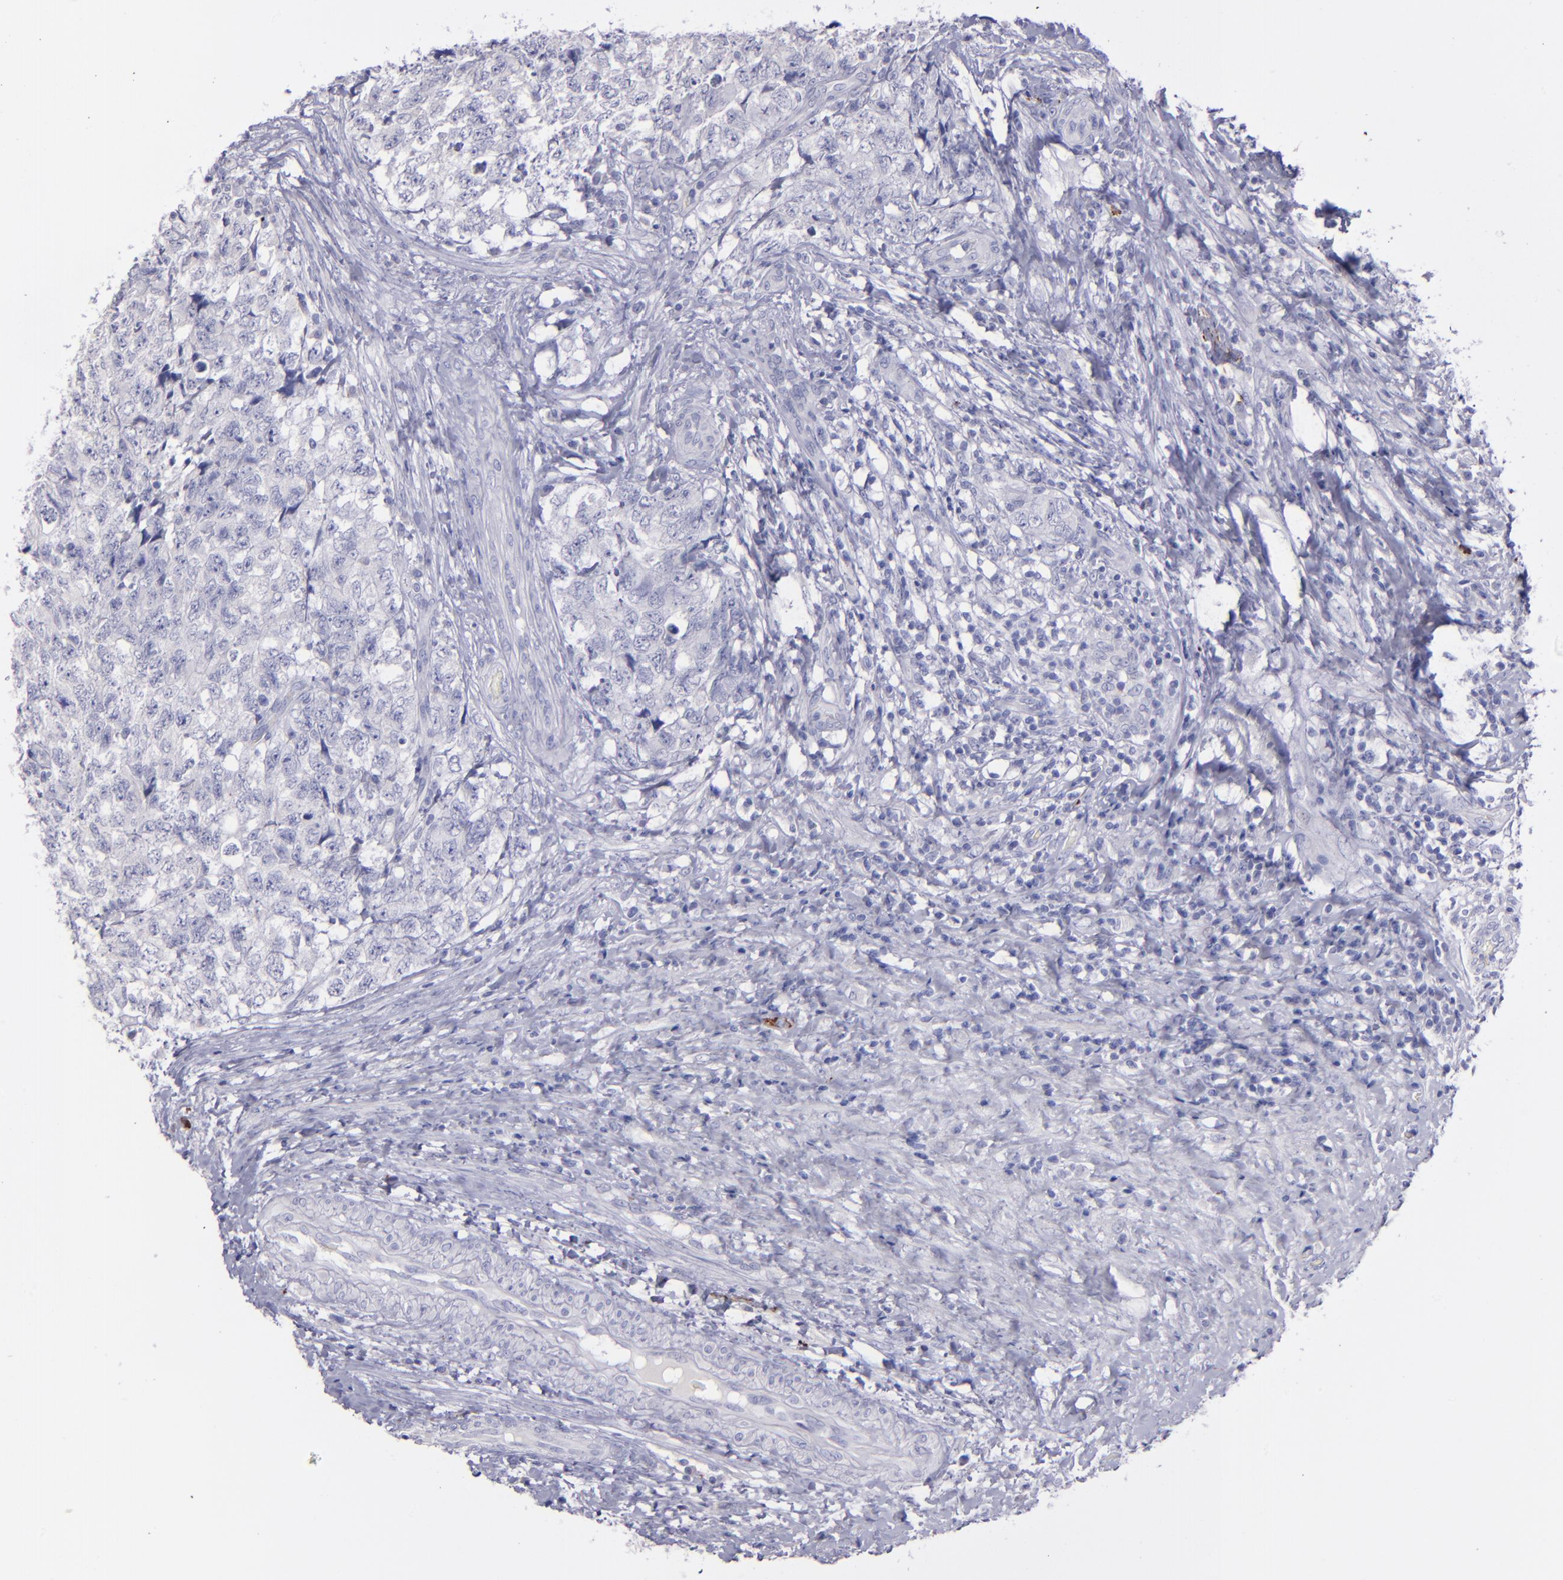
{"staining": {"intensity": "negative", "quantity": "none", "location": "none"}, "tissue": "testis cancer", "cell_type": "Tumor cells", "image_type": "cancer", "snomed": [{"axis": "morphology", "description": "Carcinoma, Embryonal, NOS"}, {"axis": "topography", "description": "Testis"}], "caption": "Immunohistochemistry histopathology image of human testis cancer (embryonal carcinoma) stained for a protein (brown), which demonstrates no staining in tumor cells.", "gene": "SNAP25", "patient": {"sex": "male", "age": 31}}